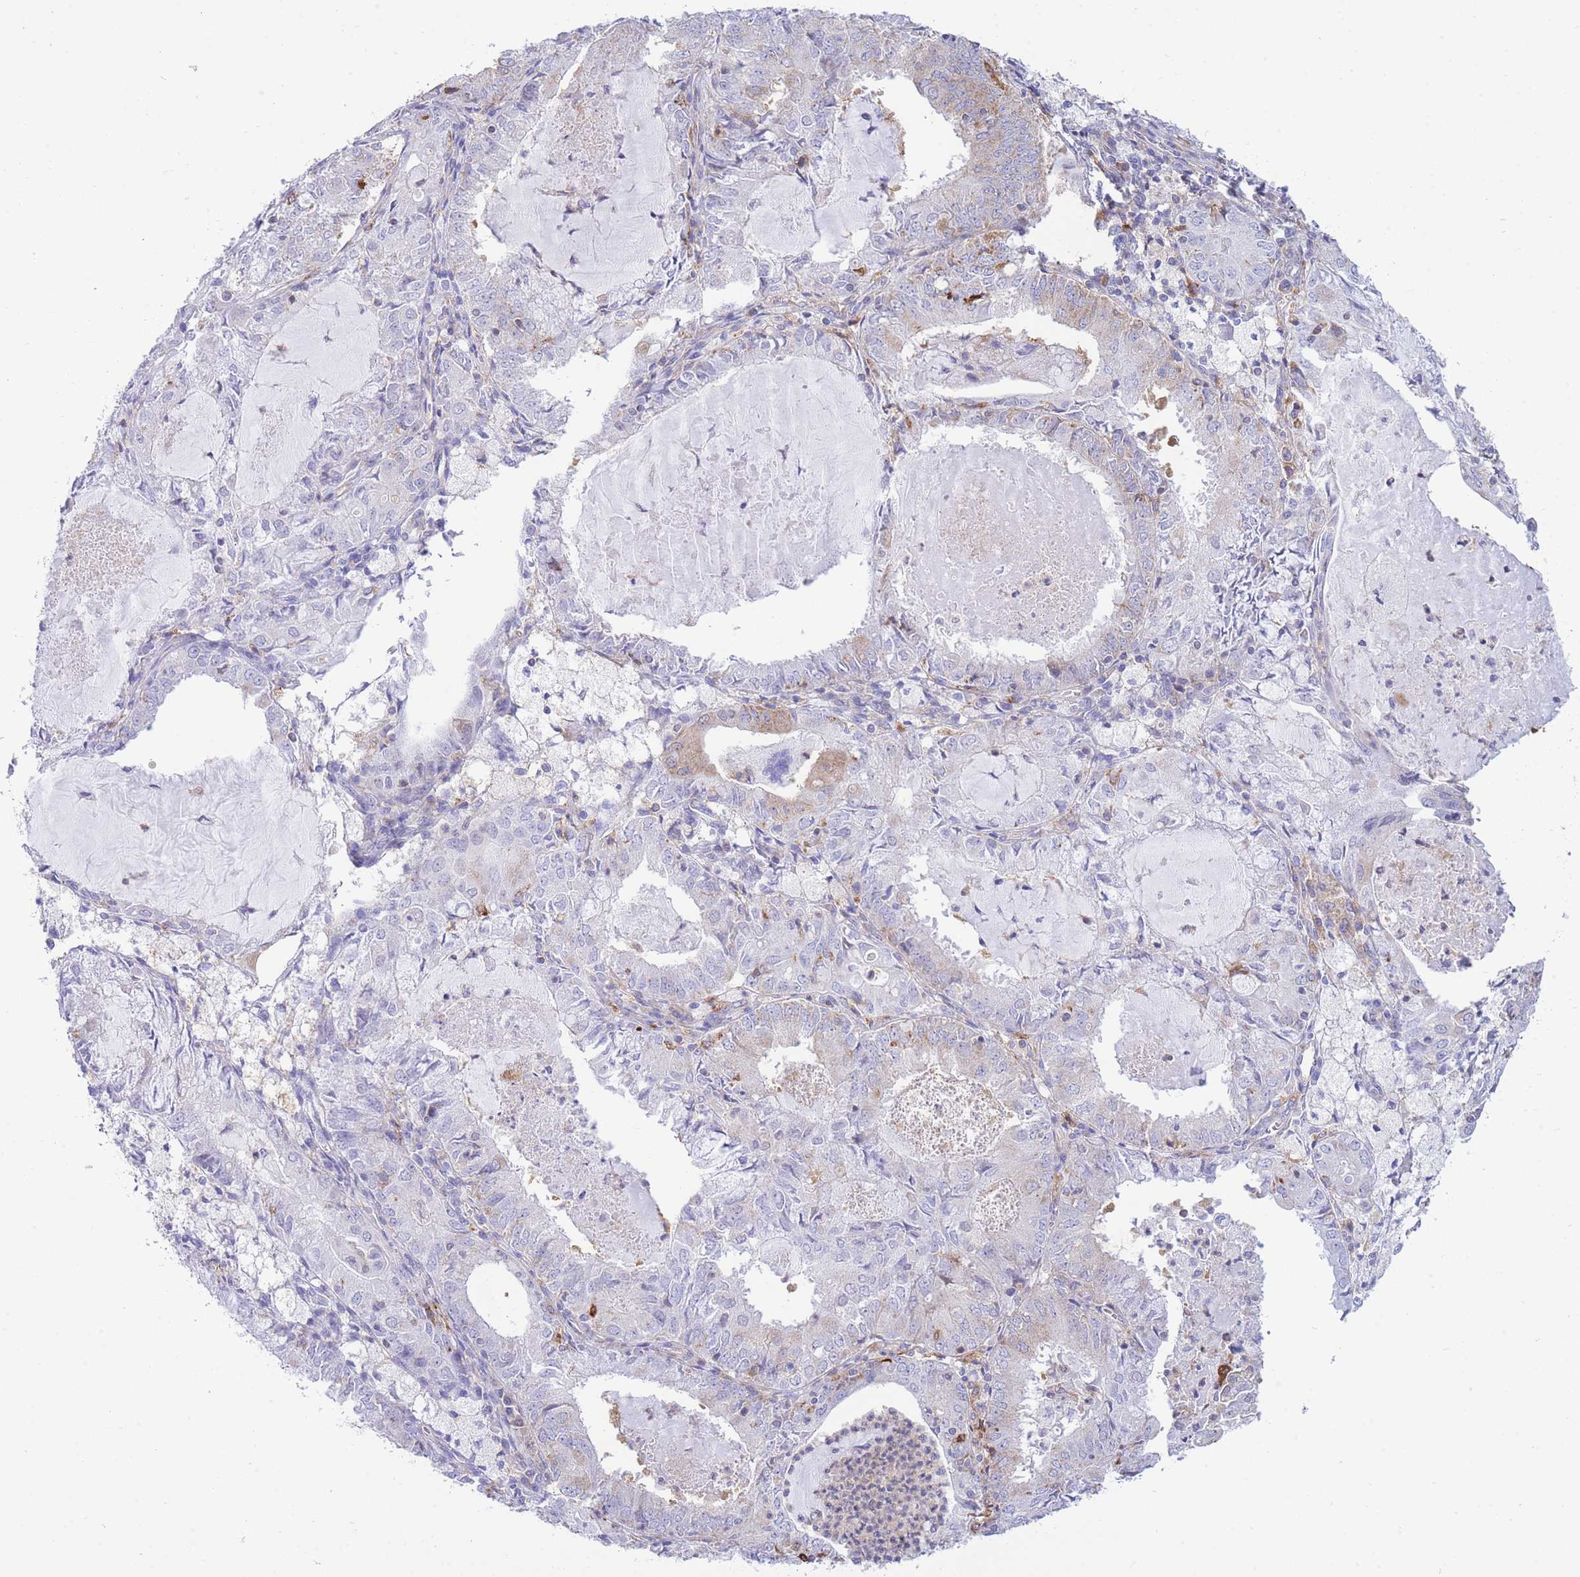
{"staining": {"intensity": "weak", "quantity": "<25%", "location": "cytoplasmic/membranous"}, "tissue": "endometrial cancer", "cell_type": "Tumor cells", "image_type": "cancer", "snomed": [{"axis": "morphology", "description": "Adenocarcinoma, NOS"}, {"axis": "topography", "description": "Endometrium"}], "caption": "Immunohistochemistry (IHC) micrograph of neoplastic tissue: adenocarcinoma (endometrial) stained with DAB reveals no significant protein positivity in tumor cells.", "gene": "NAMPT", "patient": {"sex": "female", "age": 57}}